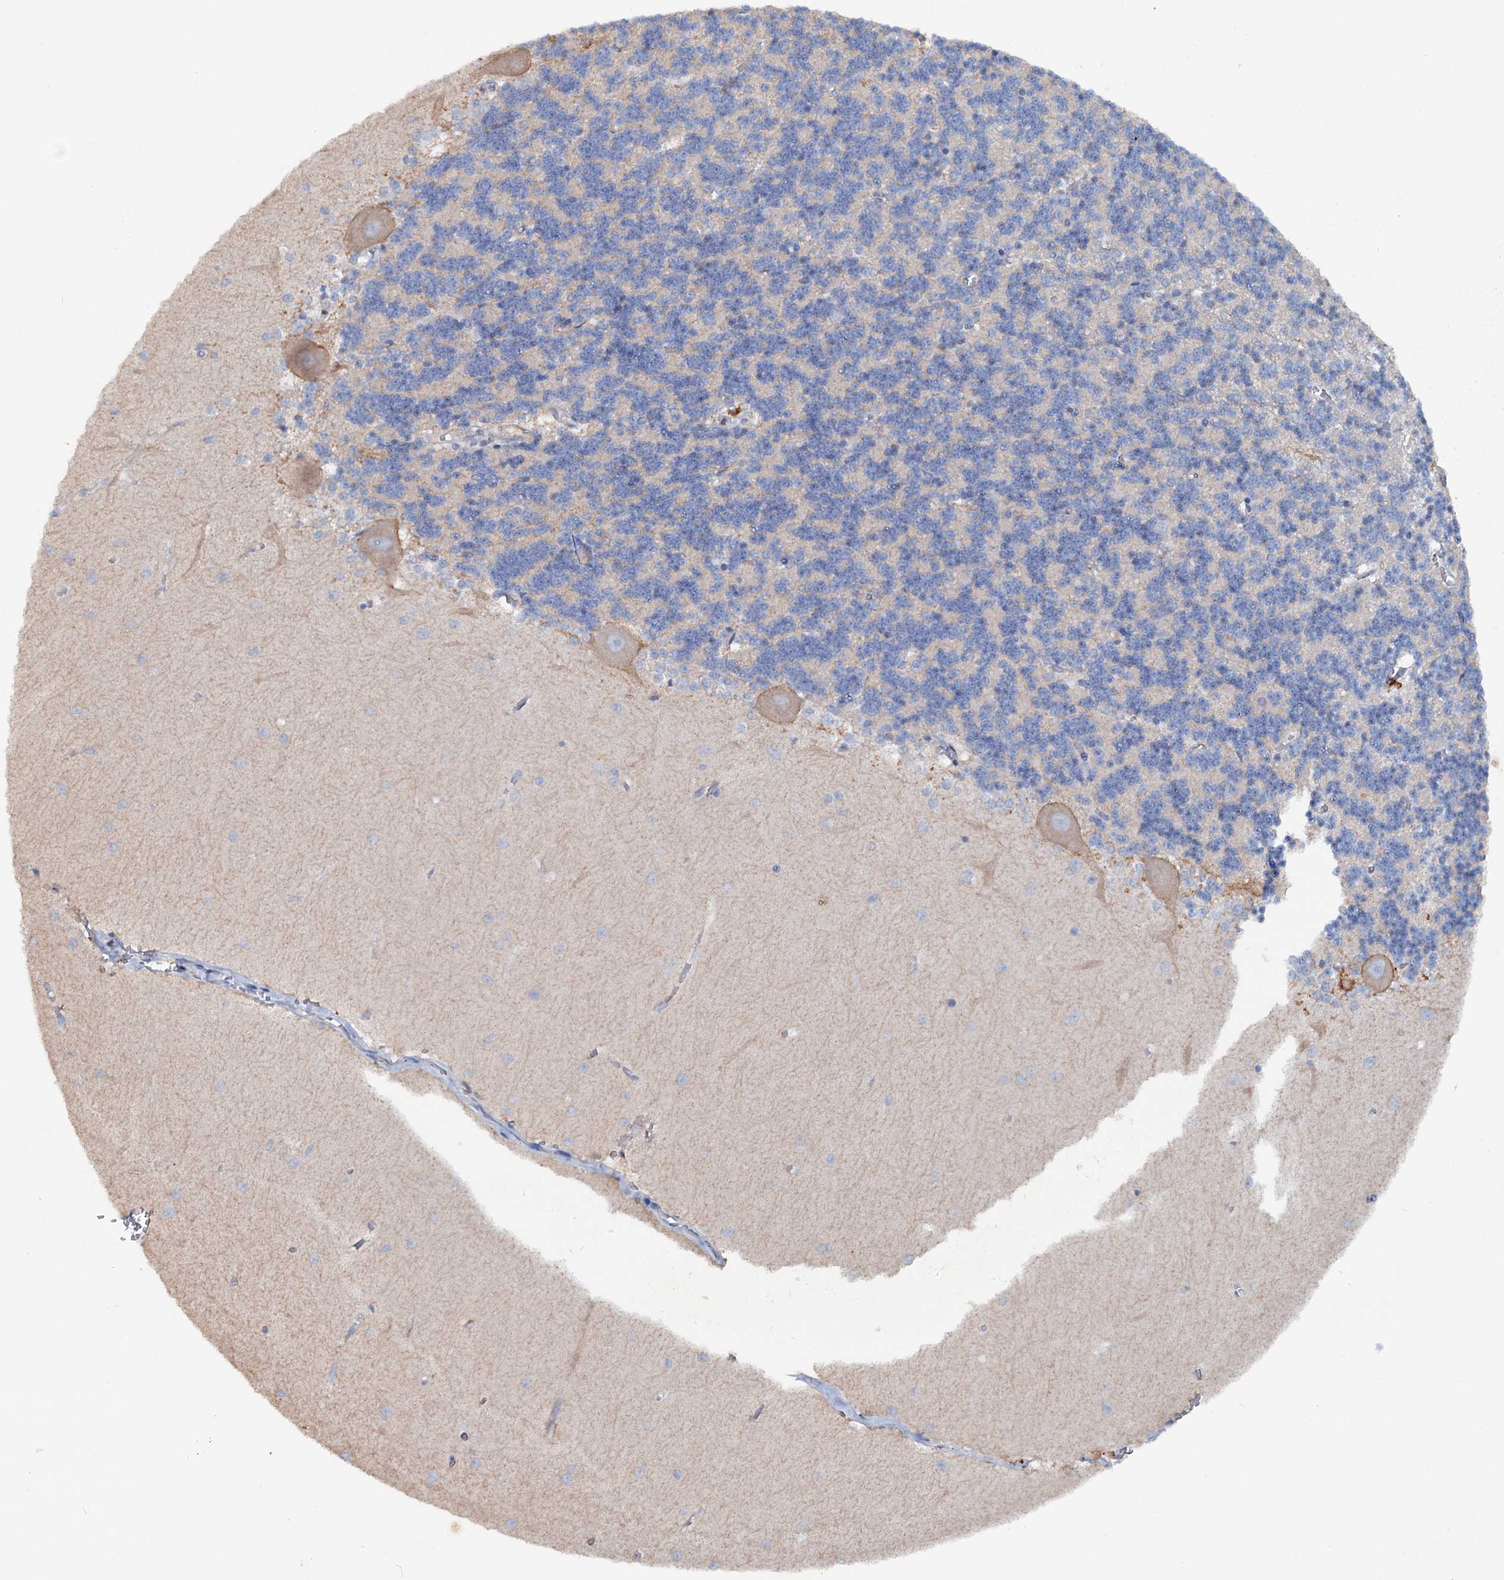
{"staining": {"intensity": "negative", "quantity": "none", "location": "none"}, "tissue": "cerebellum", "cell_type": "Cells in granular layer", "image_type": "normal", "snomed": [{"axis": "morphology", "description": "Normal tissue, NOS"}, {"axis": "topography", "description": "Cerebellum"}], "caption": "This is a photomicrograph of immunohistochemistry (IHC) staining of normal cerebellum, which shows no positivity in cells in granular layer.", "gene": "IL17RD", "patient": {"sex": "male", "age": 37}}